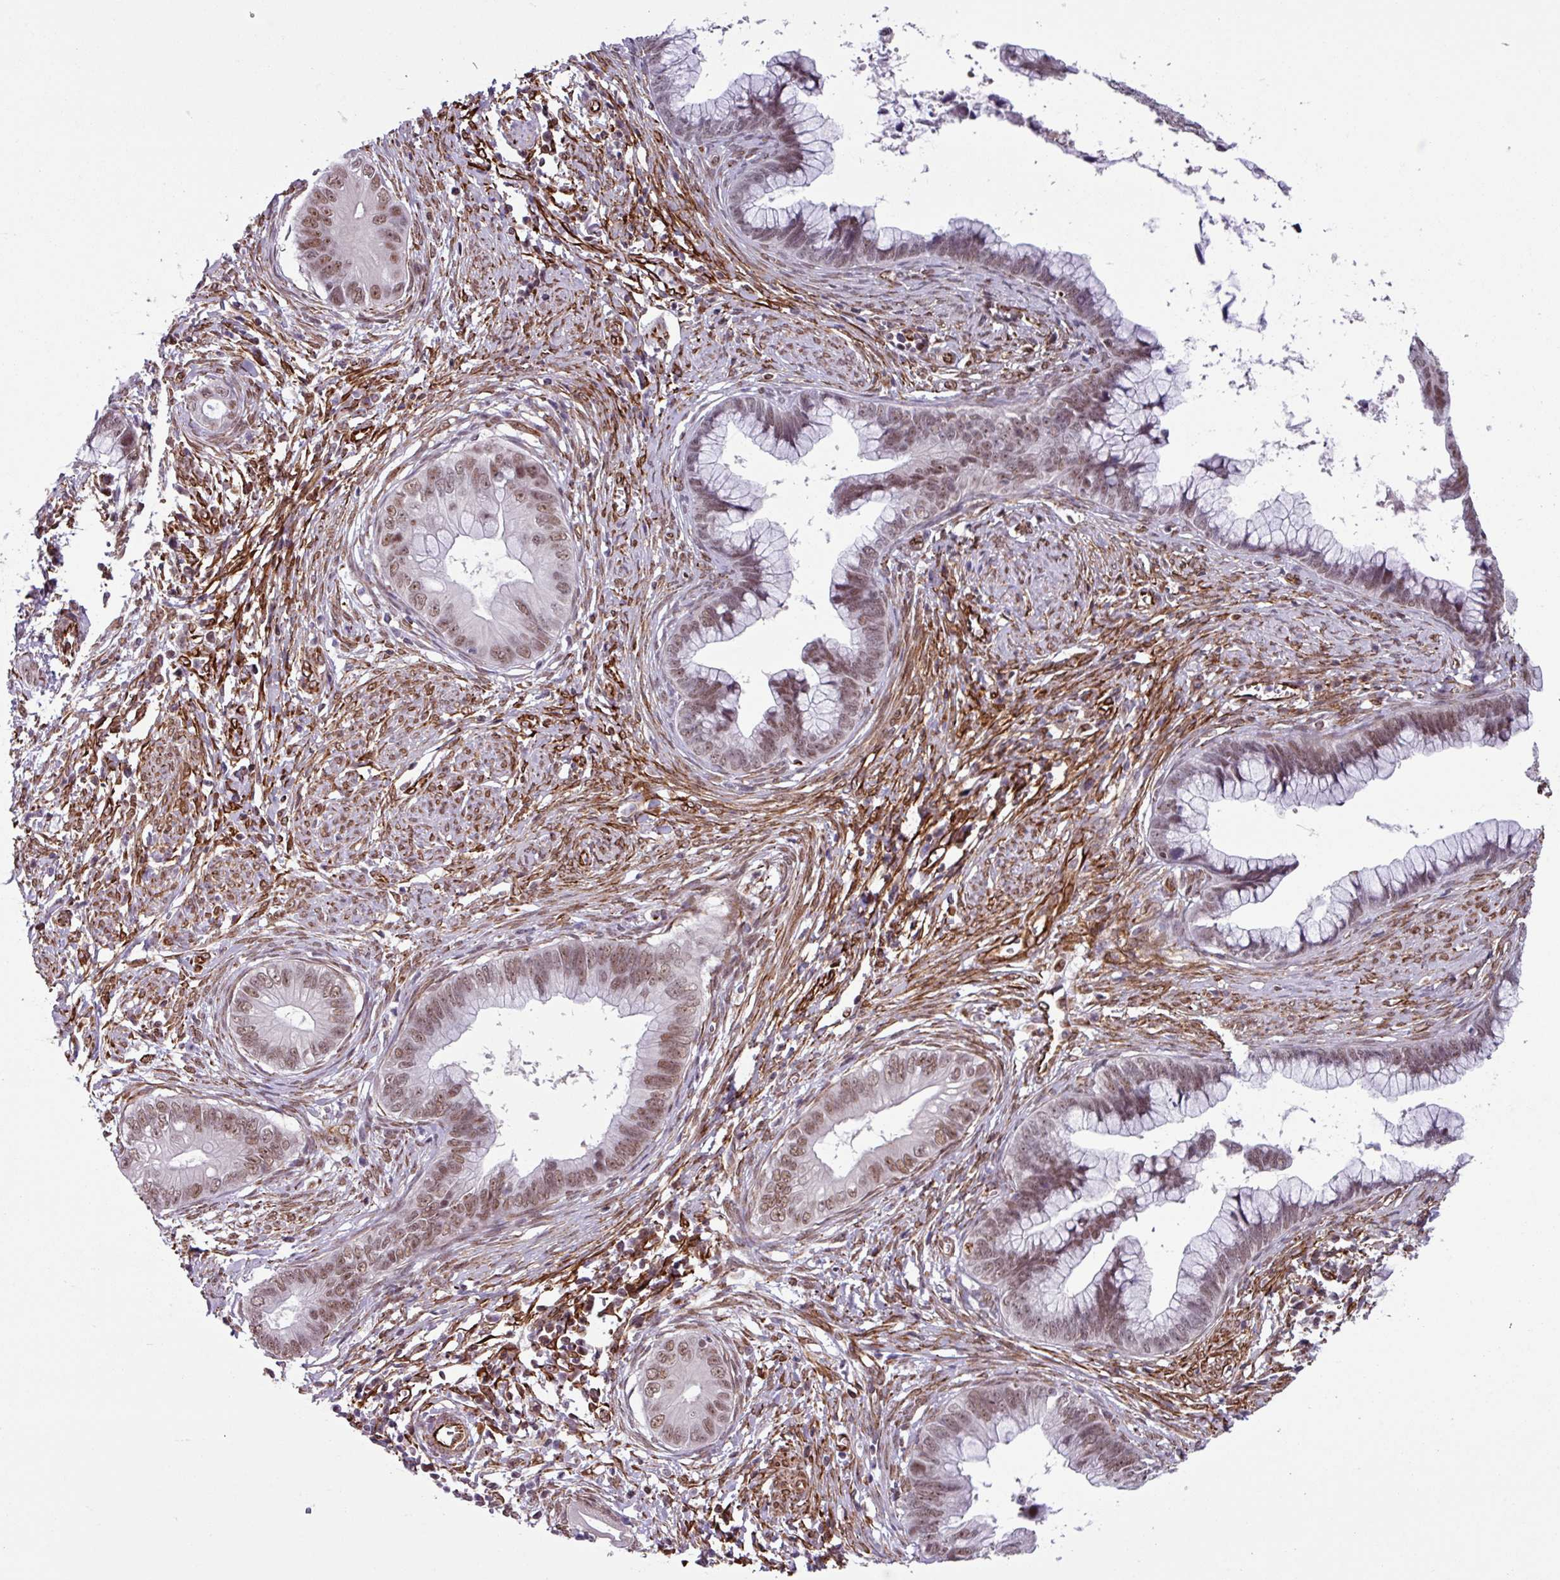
{"staining": {"intensity": "moderate", "quantity": ">75%", "location": "nuclear"}, "tissue": "cervical cancer", "cell_type": "Tumor cells", "image_type": "cancer", "snomed": [{"axis": "morphology", "description": "Adenocarcinoma, NOS"}, {"axis": "topography", "description": "Cervix"}], "caption": "The micrograph demonstrates immunohistochemical staining of adenocarcinoma (cervical). There is moderate nuclear positivity is present in approximately >75% of tumor cells.", "gene": "CHD3", "patient": {"sex": "female", "age": 44}}